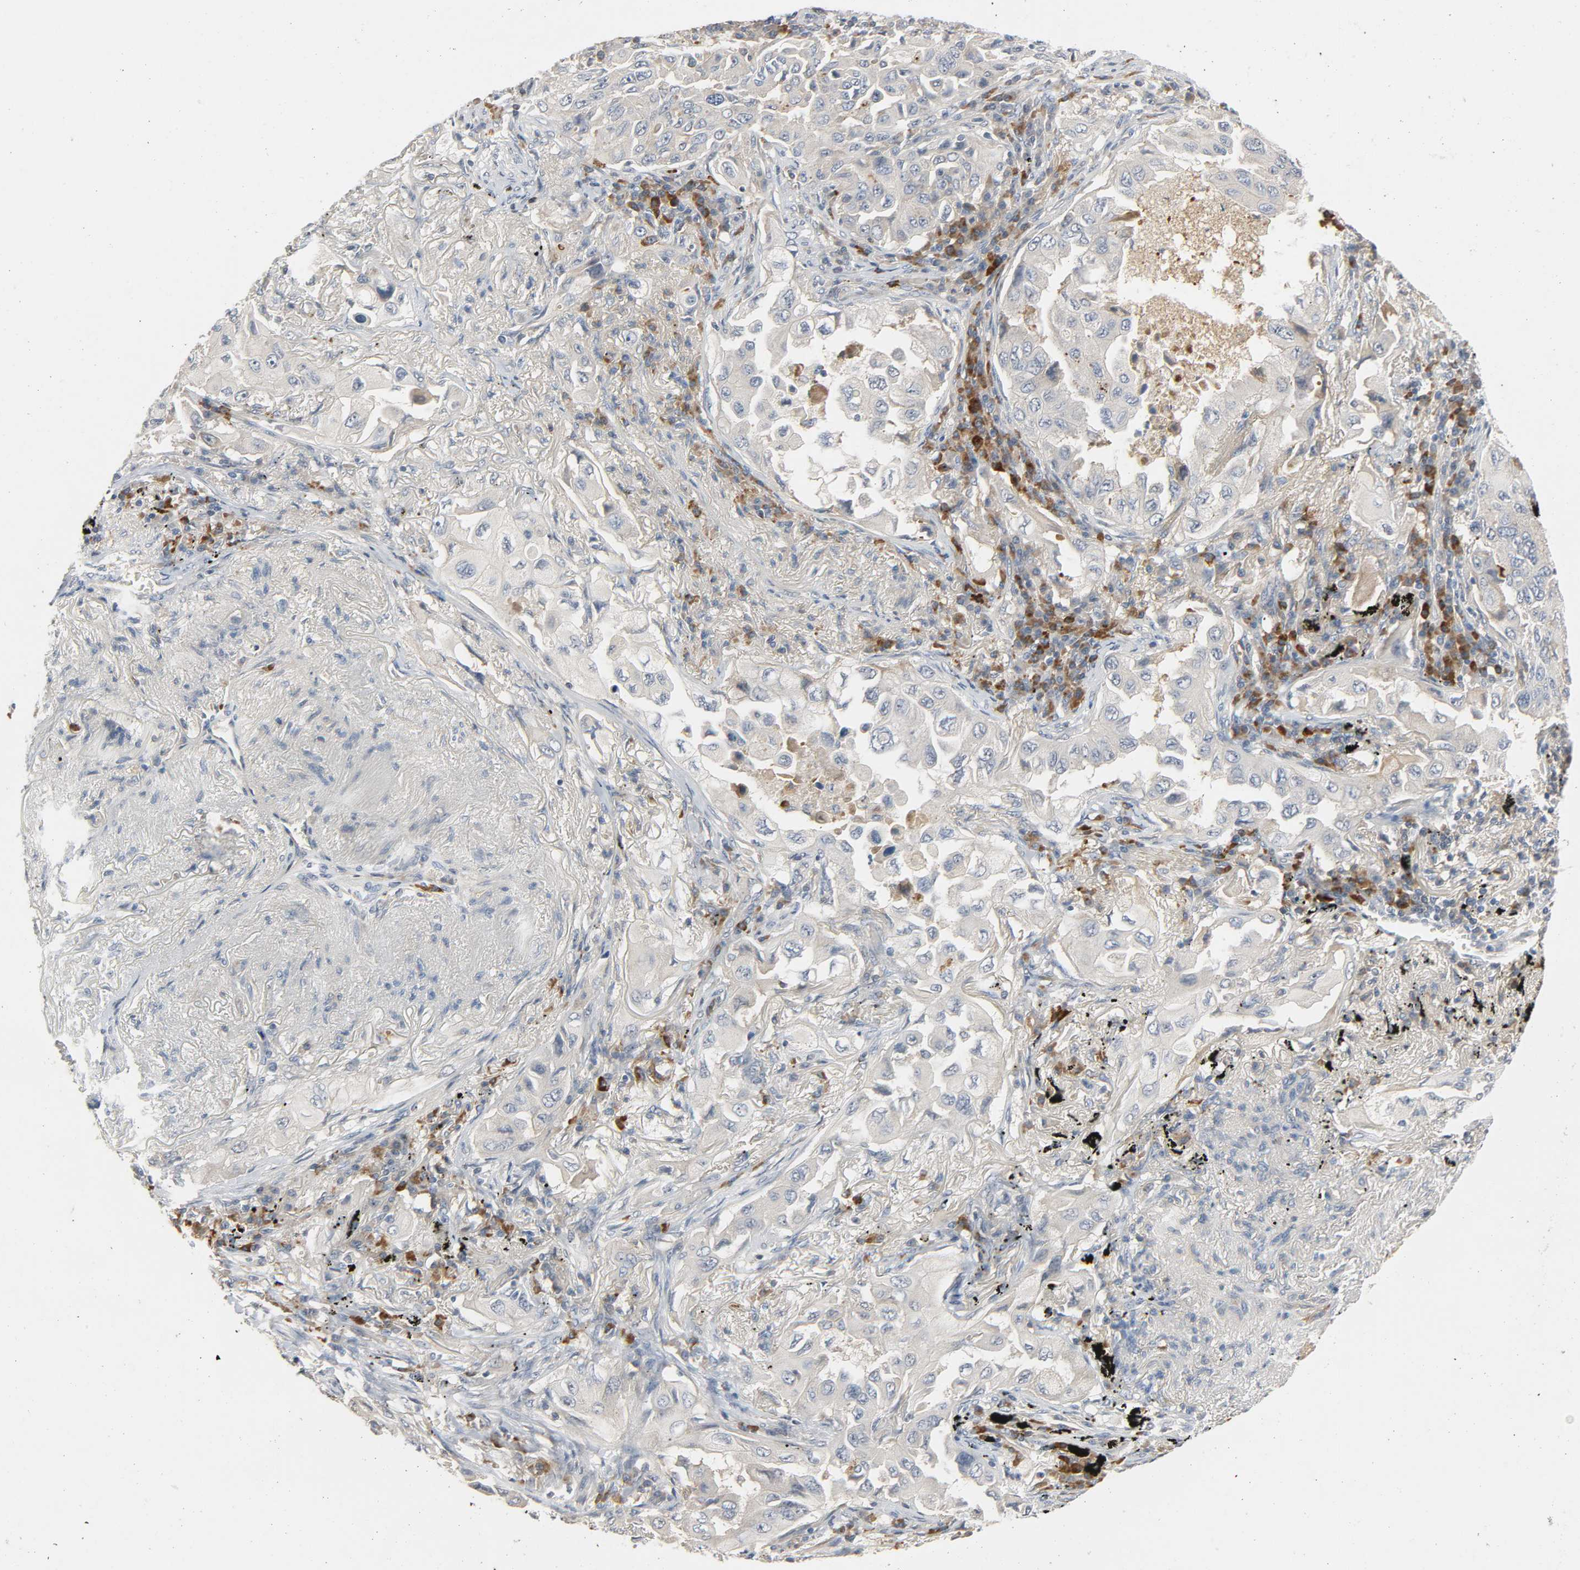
{"staining": {"intensity": "negative", "quantity": "none", "location": "none"}, "tissue": "lung cancer", "cell_type": "Tumor cells", "image_type": "cancer", "snomed": [{"axis": "morphology", "description": "Adenocarcinoma, NOS"}, {"axis": "topography", "description": "Lung"}], "caption": "This is a micrograph of immunohistochemistry (IHC) staining of lung cancer, which shows no positivity in tumor cells.", "gene": "CD4", "patient": {"sex": "female", "age": 65}}